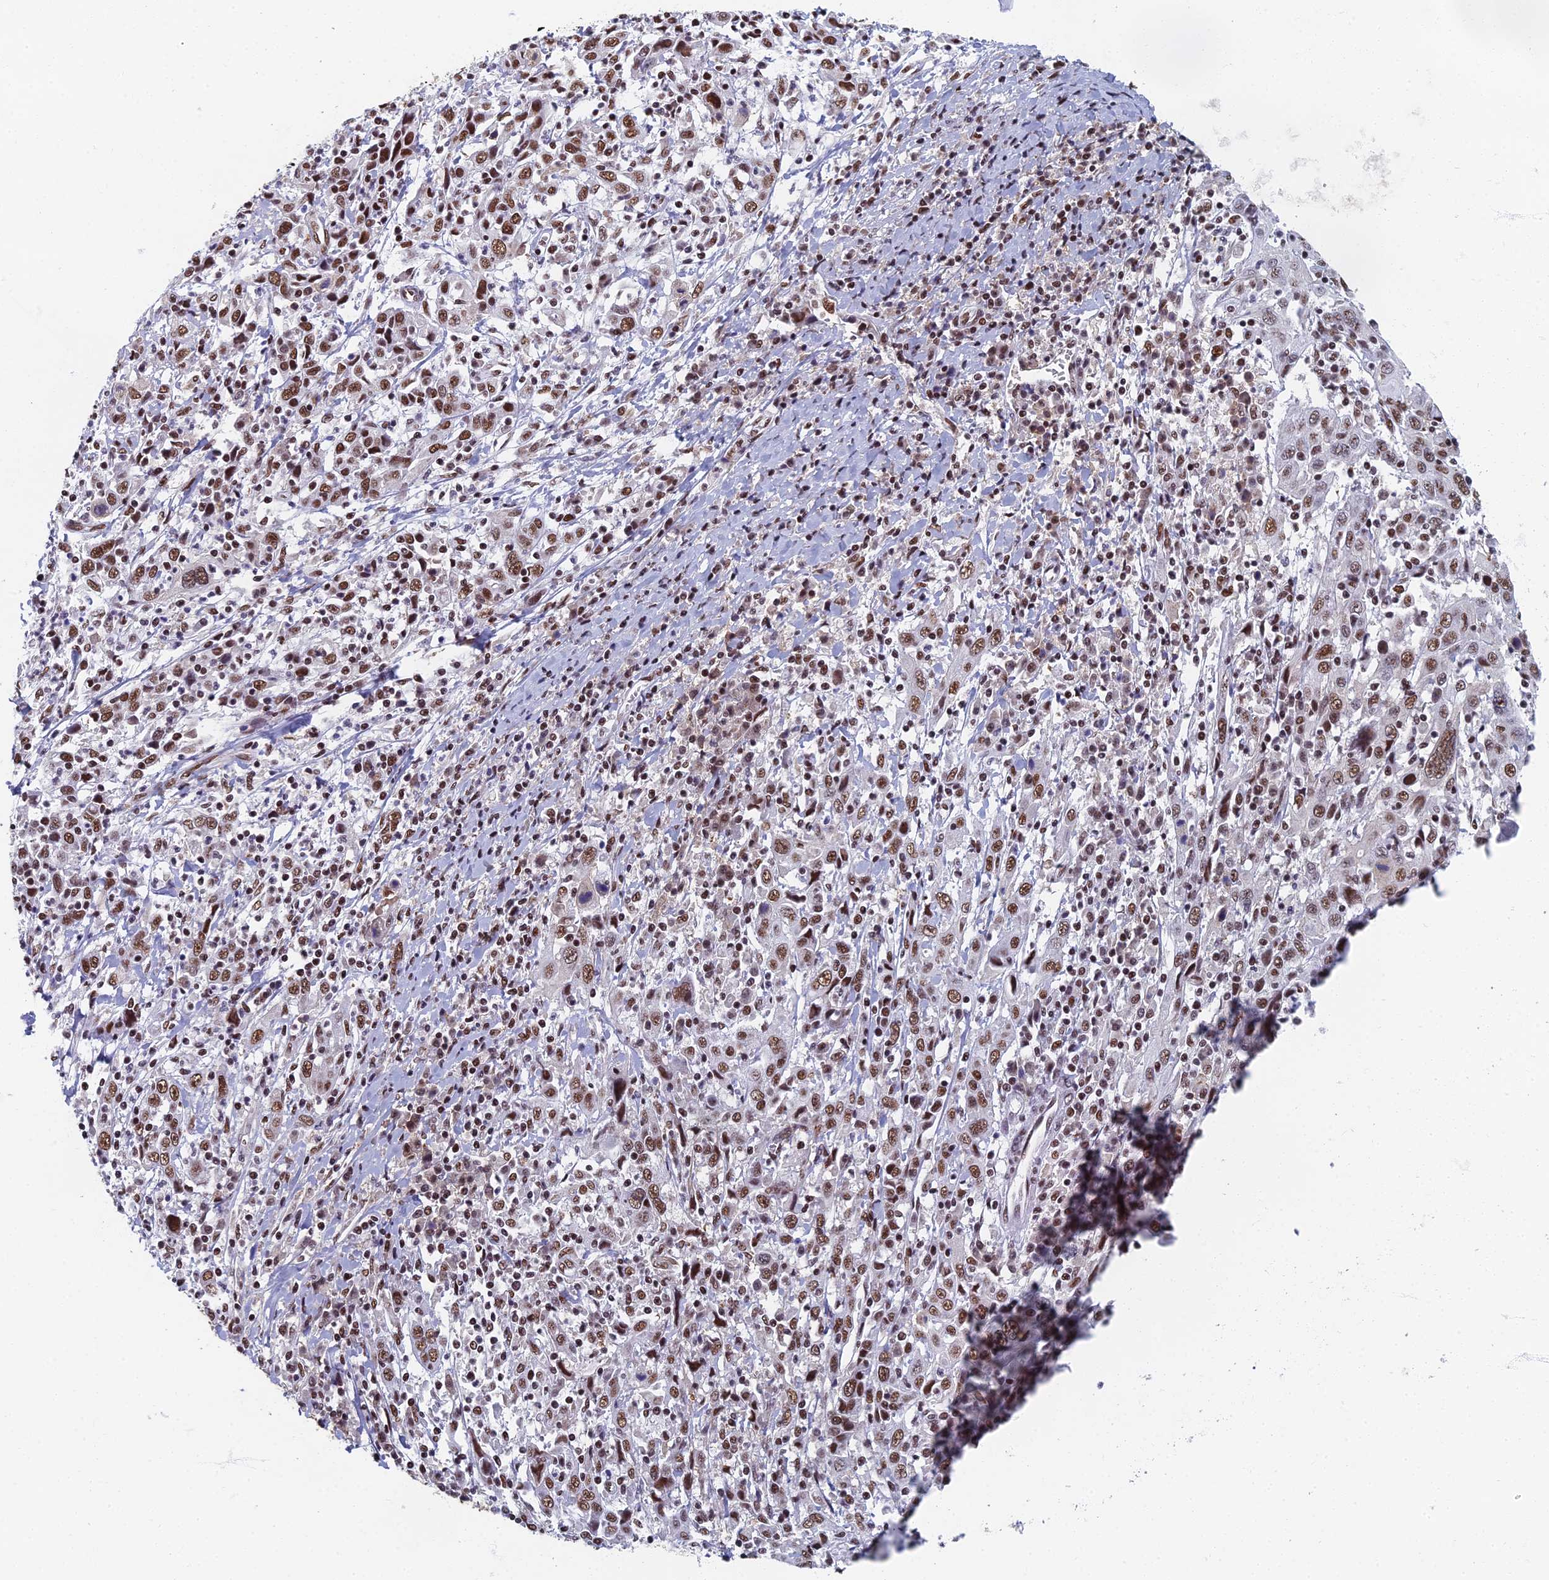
{"staining": {"intensity": "moderate", "quantity": ">75%", "location": "nuclear"}, "tissue": "cervical cancer", "cell_type": "Tumor cells", "image_type": "cancer", "snomed": [{"axis": "morphology", "description": "Squamous cell carcinoma, NOS"}, {"axis": "topography", "description": "Cervix"}], "caption": "Immunohistochemical staining of cervical cancer demonstrates medium levels of moderate nuclear protein expression in approximately >75% of tumor cells.", "gene": "TAF13", "patient": {"sex": "female", "age": 46}}